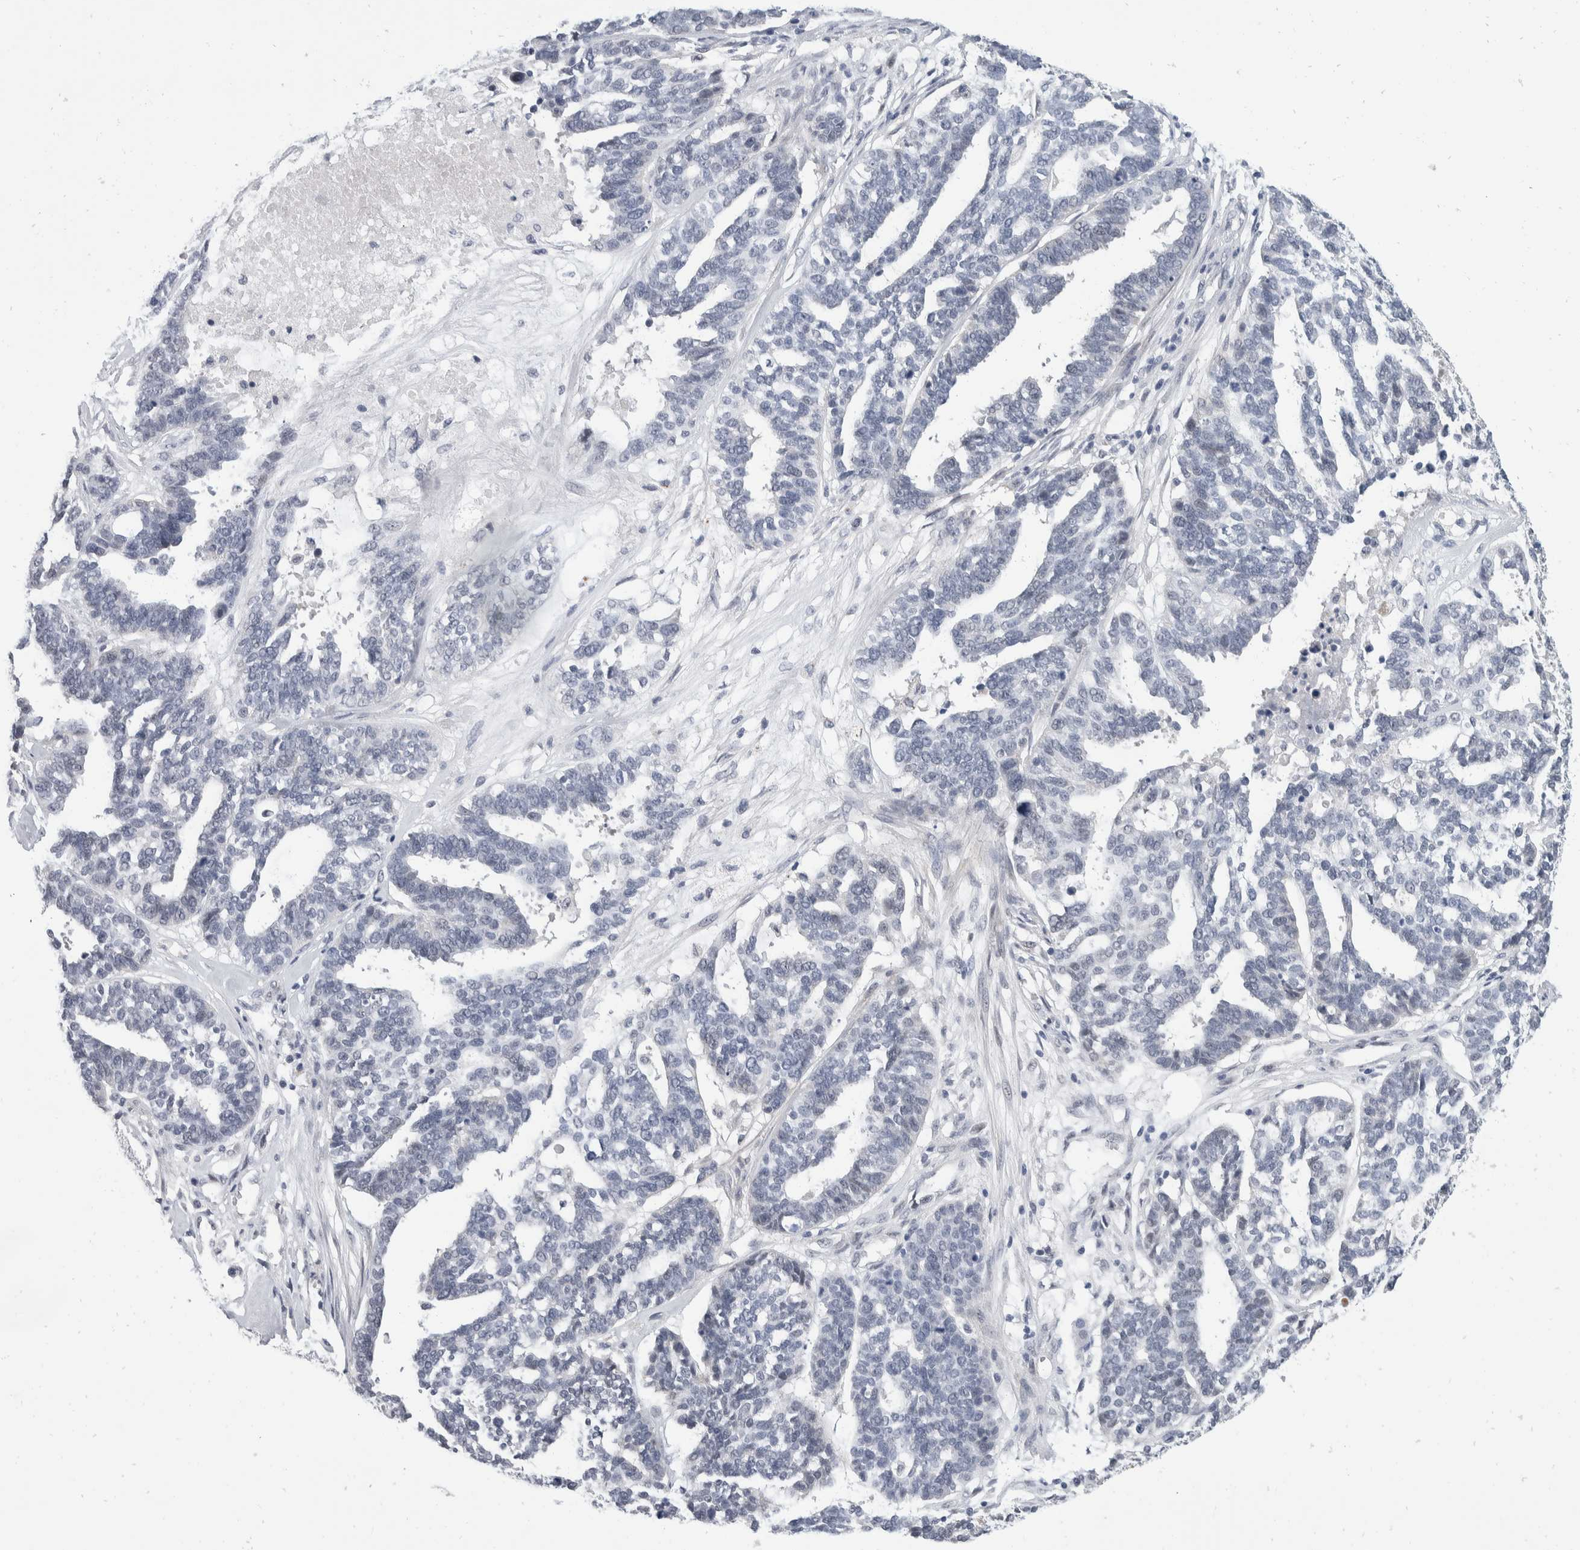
{"staining": {"intensity": "negative", "quantity": "none", "location": "none"}, "tissue": "ovarian cancer", "cell_type": "Tumor cells", "image_type": "cancer", "snomed": [{"axis": "morphology", "description": "Cystadenocarcinoma, serous, NOS"}, {"axis": "topography", "description": "Ovary"}], "caption": "A histopathology image of ovarian cancer (serous cystadenocarcinoma) stained for a protein exhibits no brown staining in tumor cells. (Stains: DAB immunohistochemistry with hematoxylin counter stain, Microscopy: brightfield microscopy at high magnification).", "gene": "CATSPERD", "patient": {"sex": "female", "age": 59}}